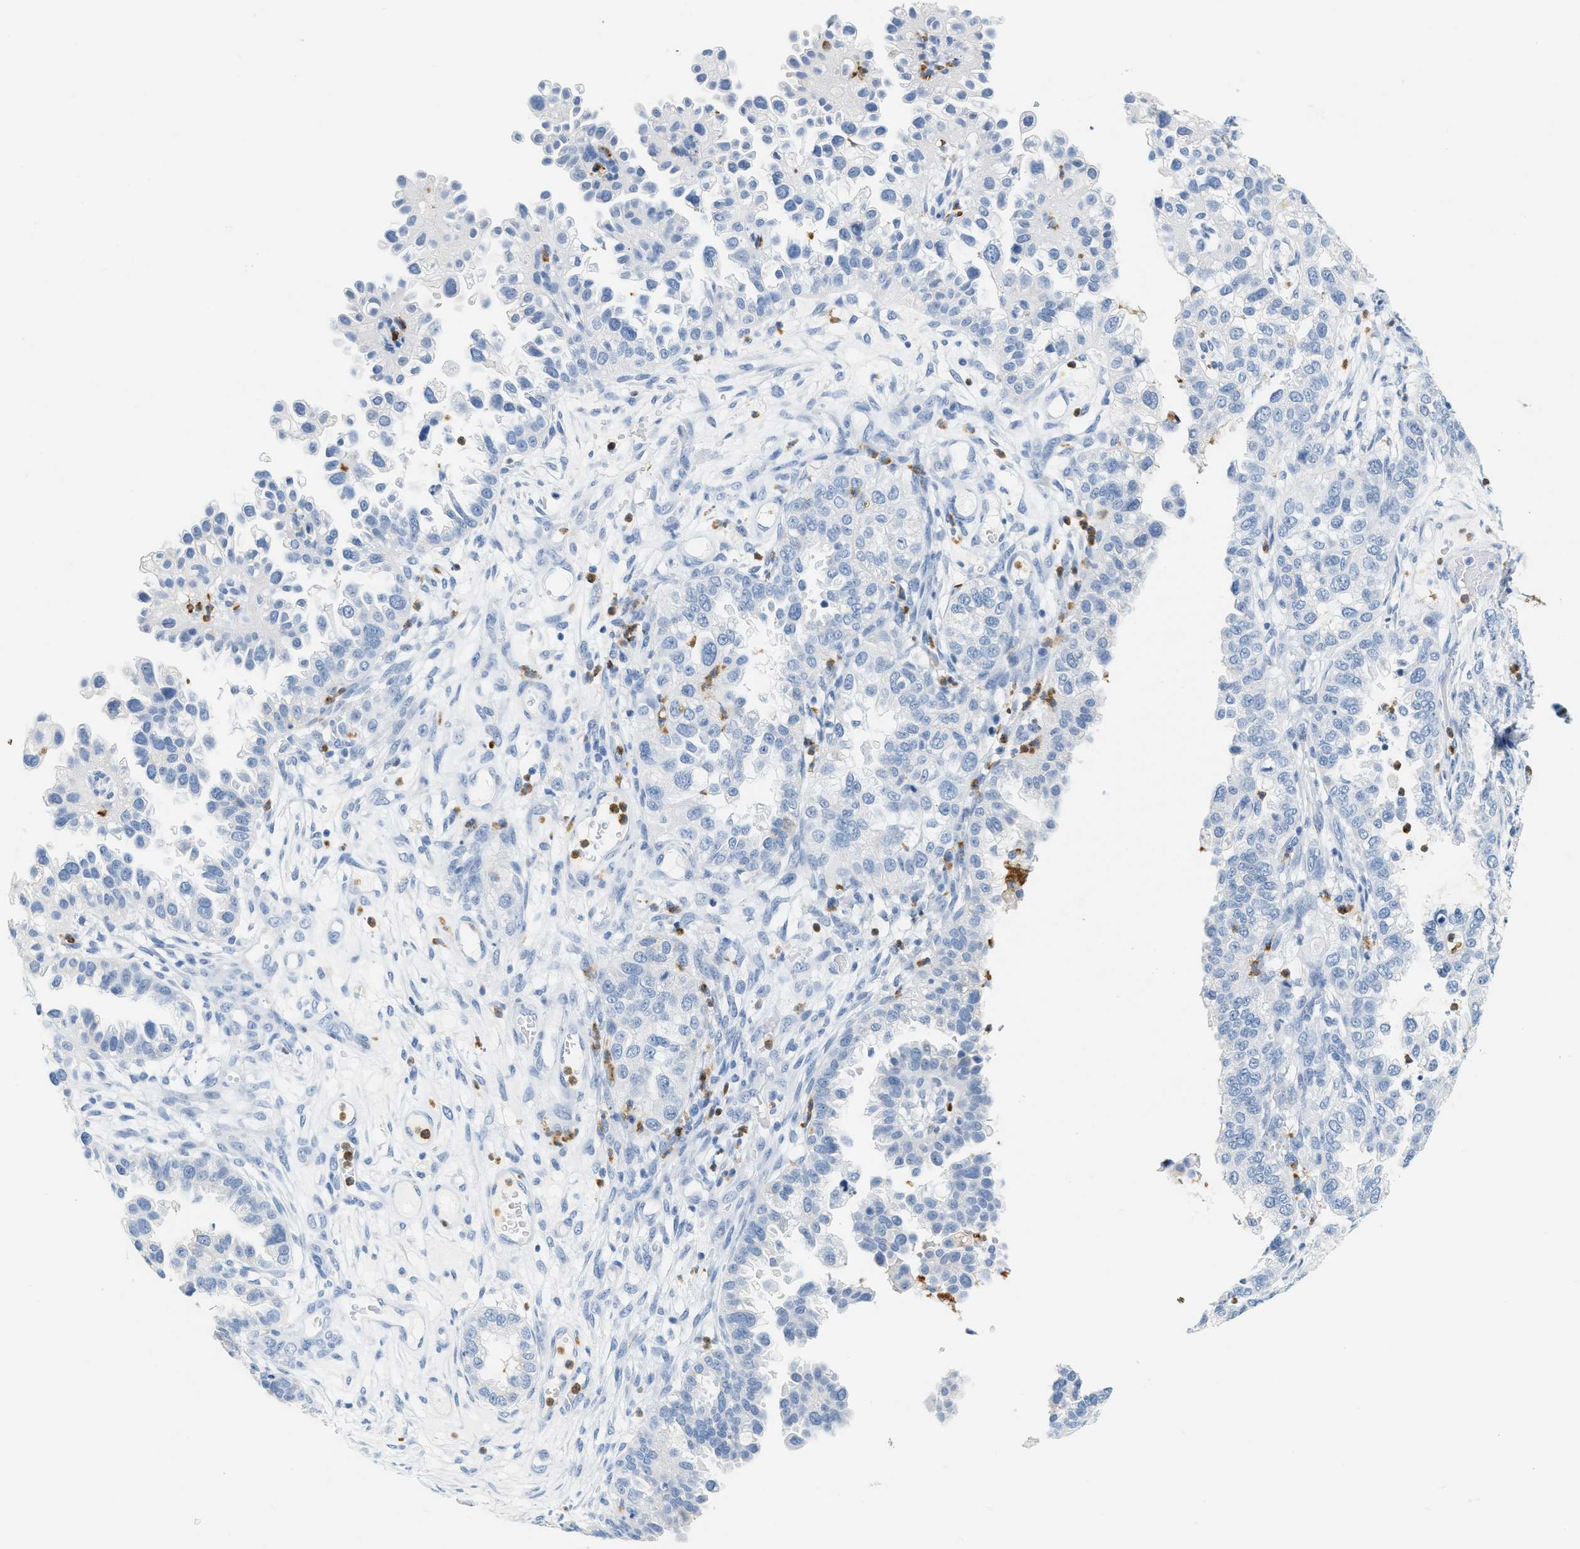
{"staining": {"intensity": "negative", "quantity": "none", "location": "none"}, "tissue": "endometrial cancer", "cell_type": "Tumor cells", "image_type": "cancer", "snomed": [{"axis": "morphology", "description": "Adenocarcinoma, NOS"}, {"axis": "topography", "description": "Endometrium"}], "caption": "An IHC micrograph of adenocarcinoma (endometrial) is shown. There is no staining in tumor cells of adenocarcinoma (endometrial). The staining is performed using DAB (3,3'-diaminobenzidine) brown chromogen with nuclei counter-stained in using hematoxylin.", "gene": "LCN2", "patient": {"sex": "female", "age": 85}}